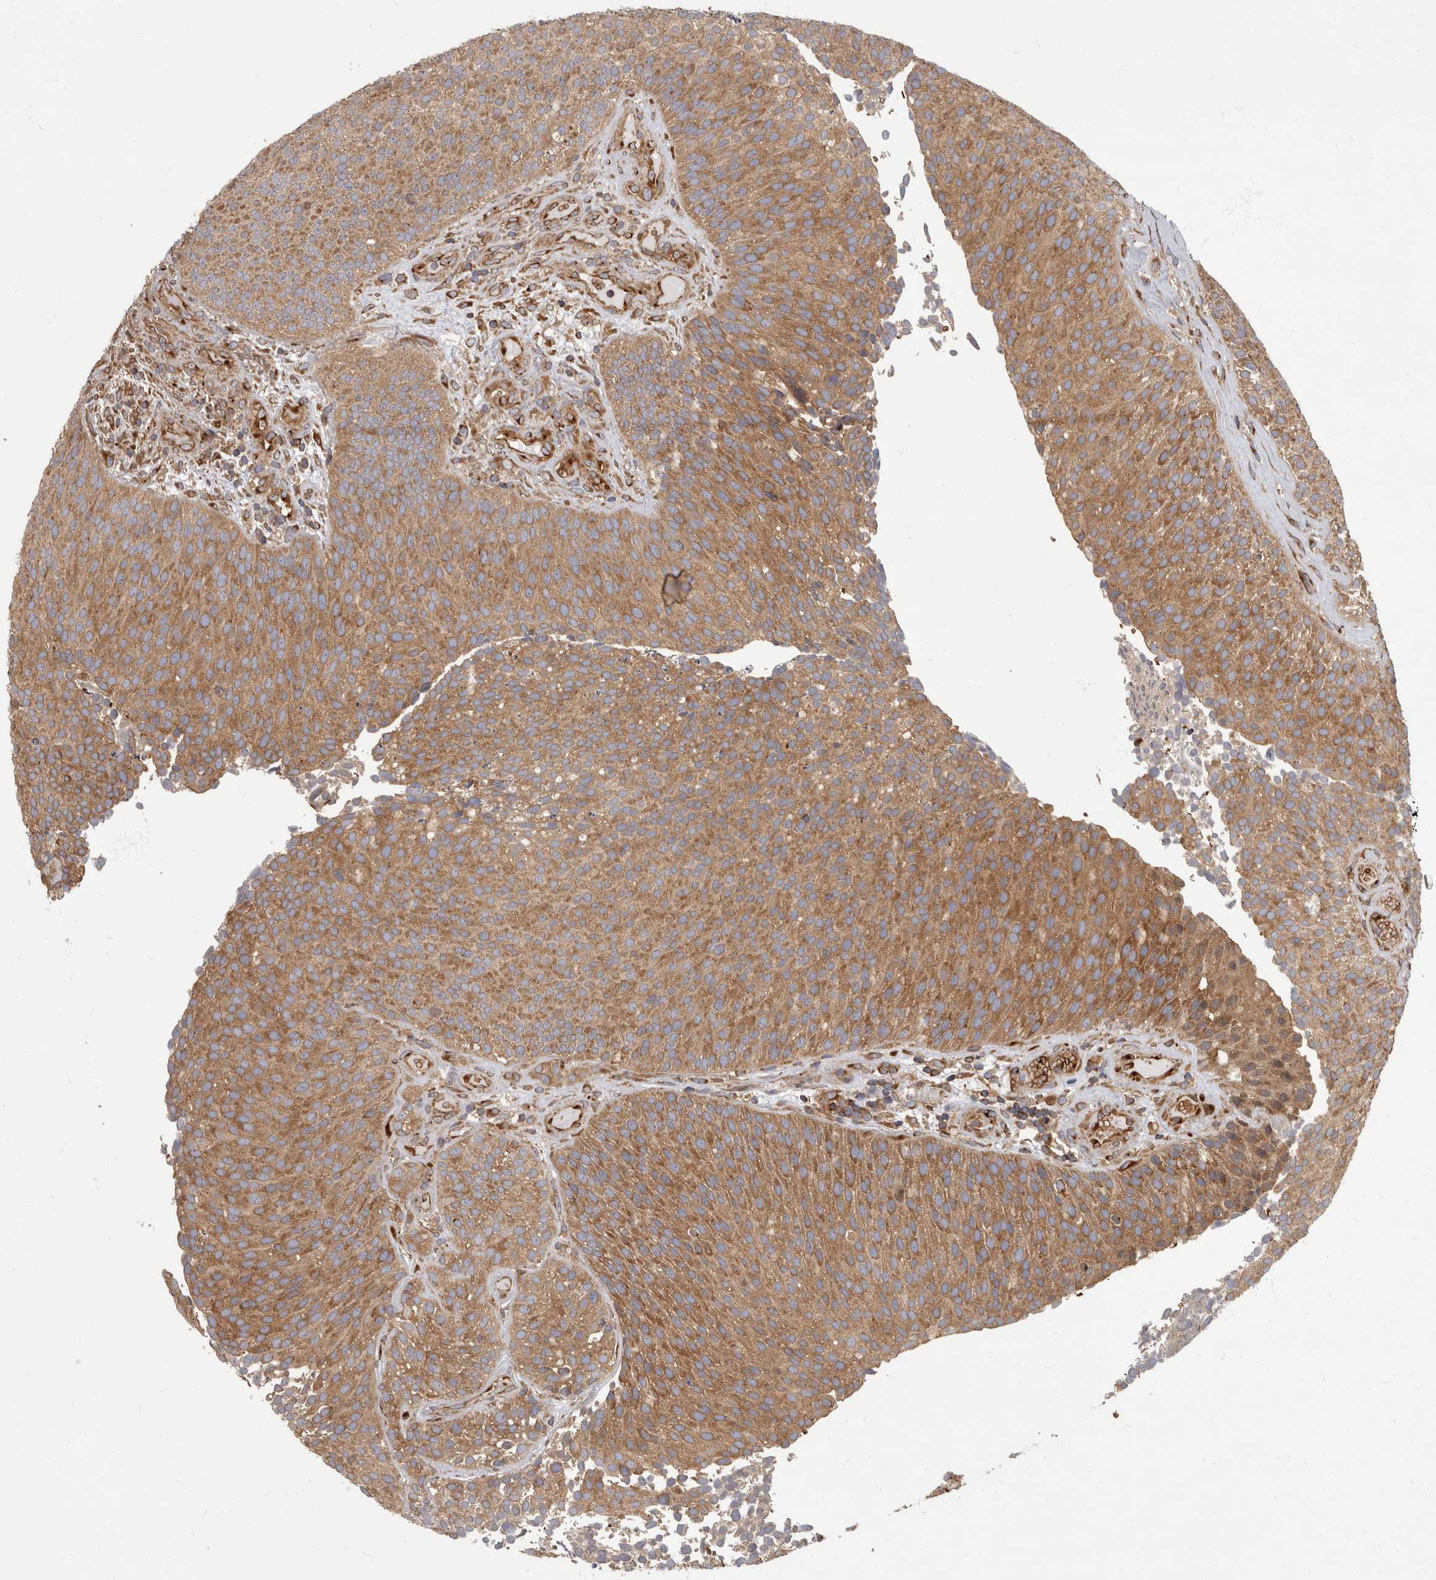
{"staining": {"intensity": "moderate", "quantity": ">75%", "location": "cytoplasmic/membranous"}, "tissue": "urothelial cancer", "cell_type": "Tumor cells", "image_type": "cancer", "snomed": [{"axis": "morphology", "description": "Urothelial carcinoma, Low grade"}, {"axis": "topography", "description": "Urinary bladder"}], "caption": "Brown immunohistochemical staining in urothelial carcinoma (low-grade) displays moderate cytoplasmic/membranous positivity in approximately >75% of tumor cells.", "gene": "HOOK3", "patient": {"sex": "male", "age": 86}}